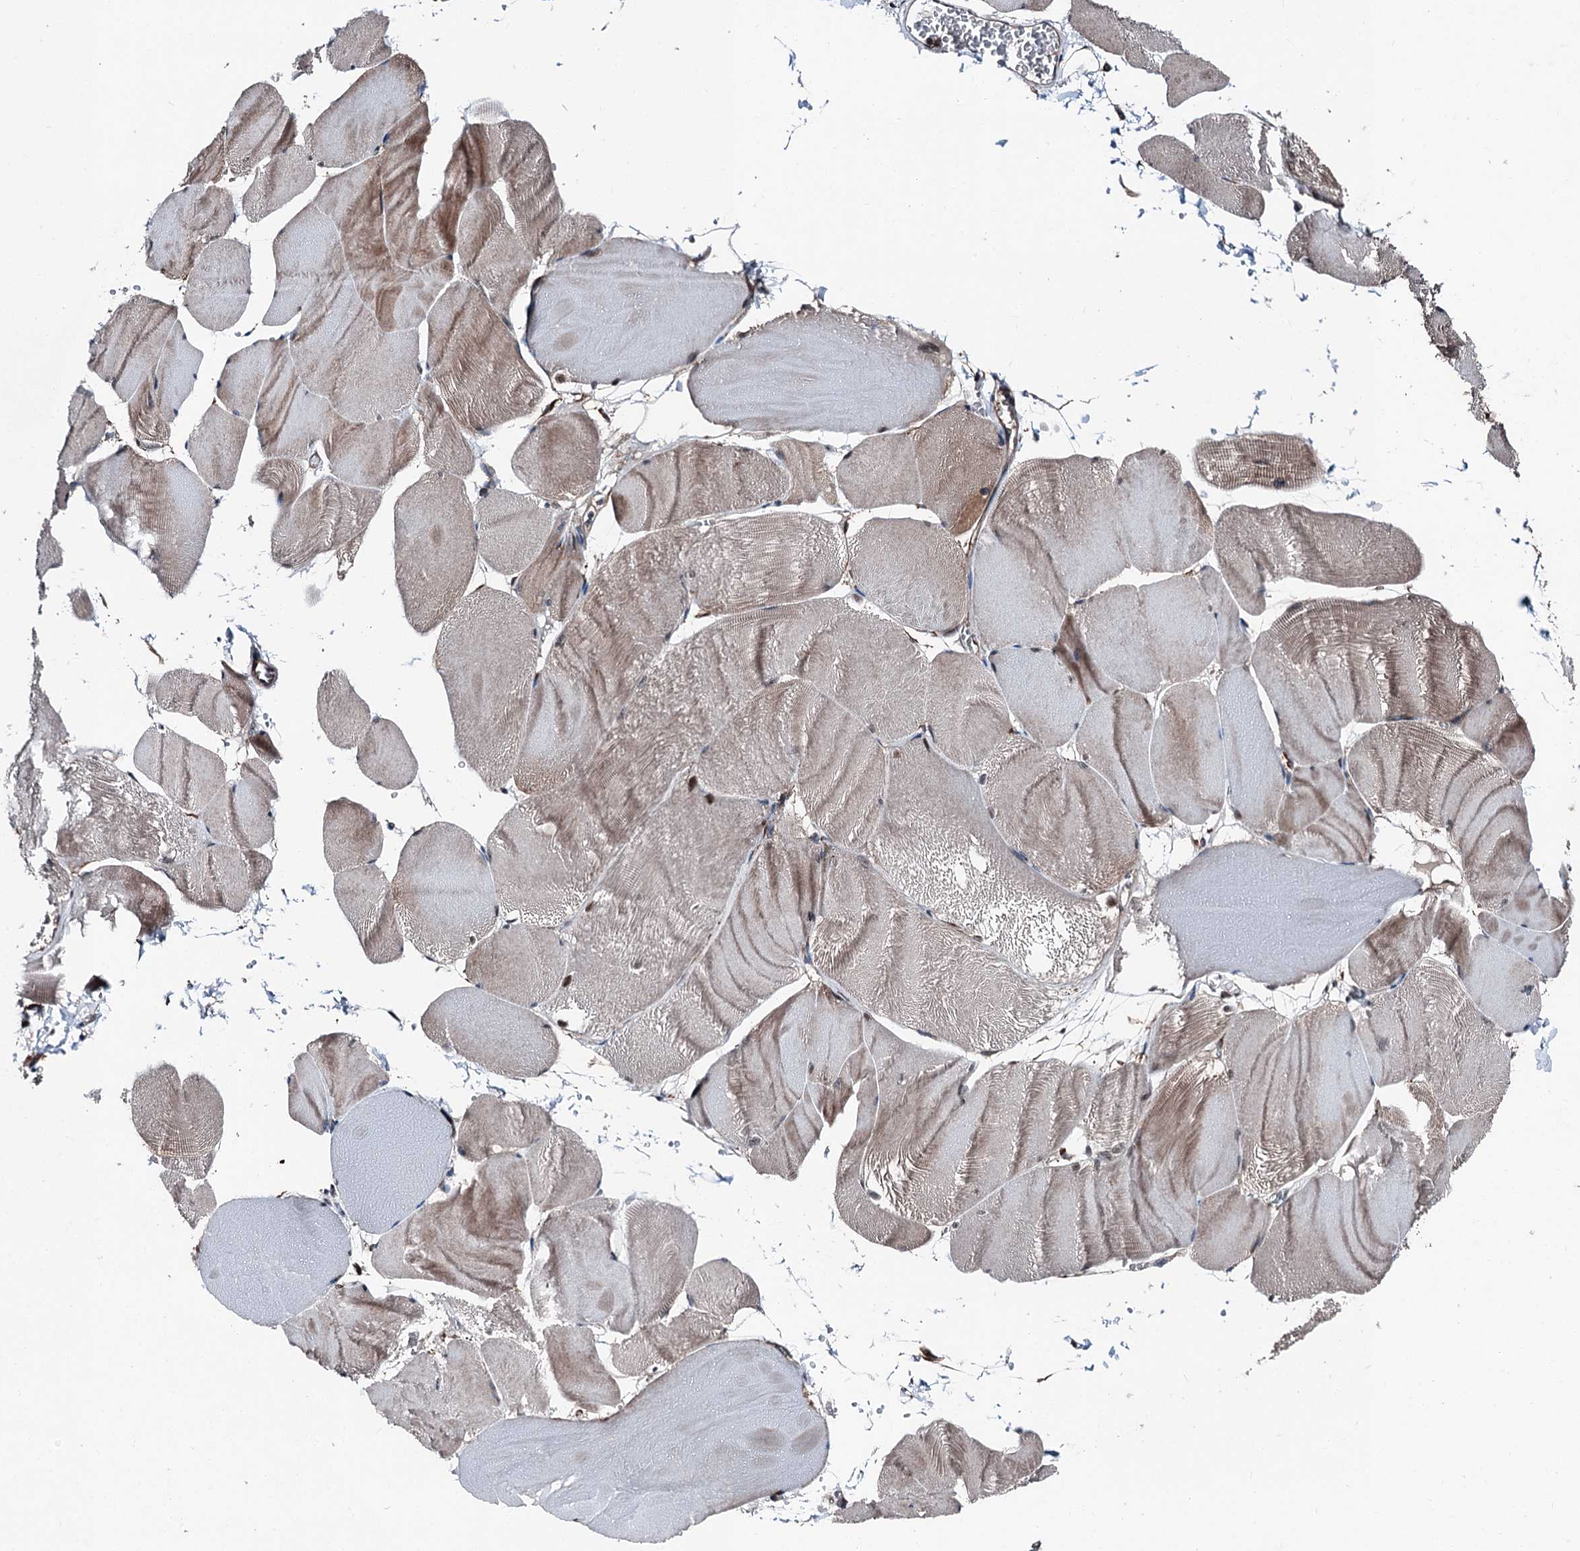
{"staining": {"intensity": "weak", "quantity": "25%-75%", "location": "cytoplasmic/membranous"}, "tissue": "skeletal muscle", "cell_type": "Myocytes", "image_type": "normal", "snomed": [{"axis": "morphology", "description": "Normal tissue, NOS"}, {"axis": "morphology", "description": "Basal cell carcinoma"}, {"axis": "topography", "description": "Skeletal muscle"}], "caption": "Brown immunohistochemical staining in unremarkable skeletal muscle exhibits weak cytoplasmic/membranous staining in approximately 25%-75% of myocytes.", "gene": "PSMD13", "patient": {"sex": "female", "age": 64}}